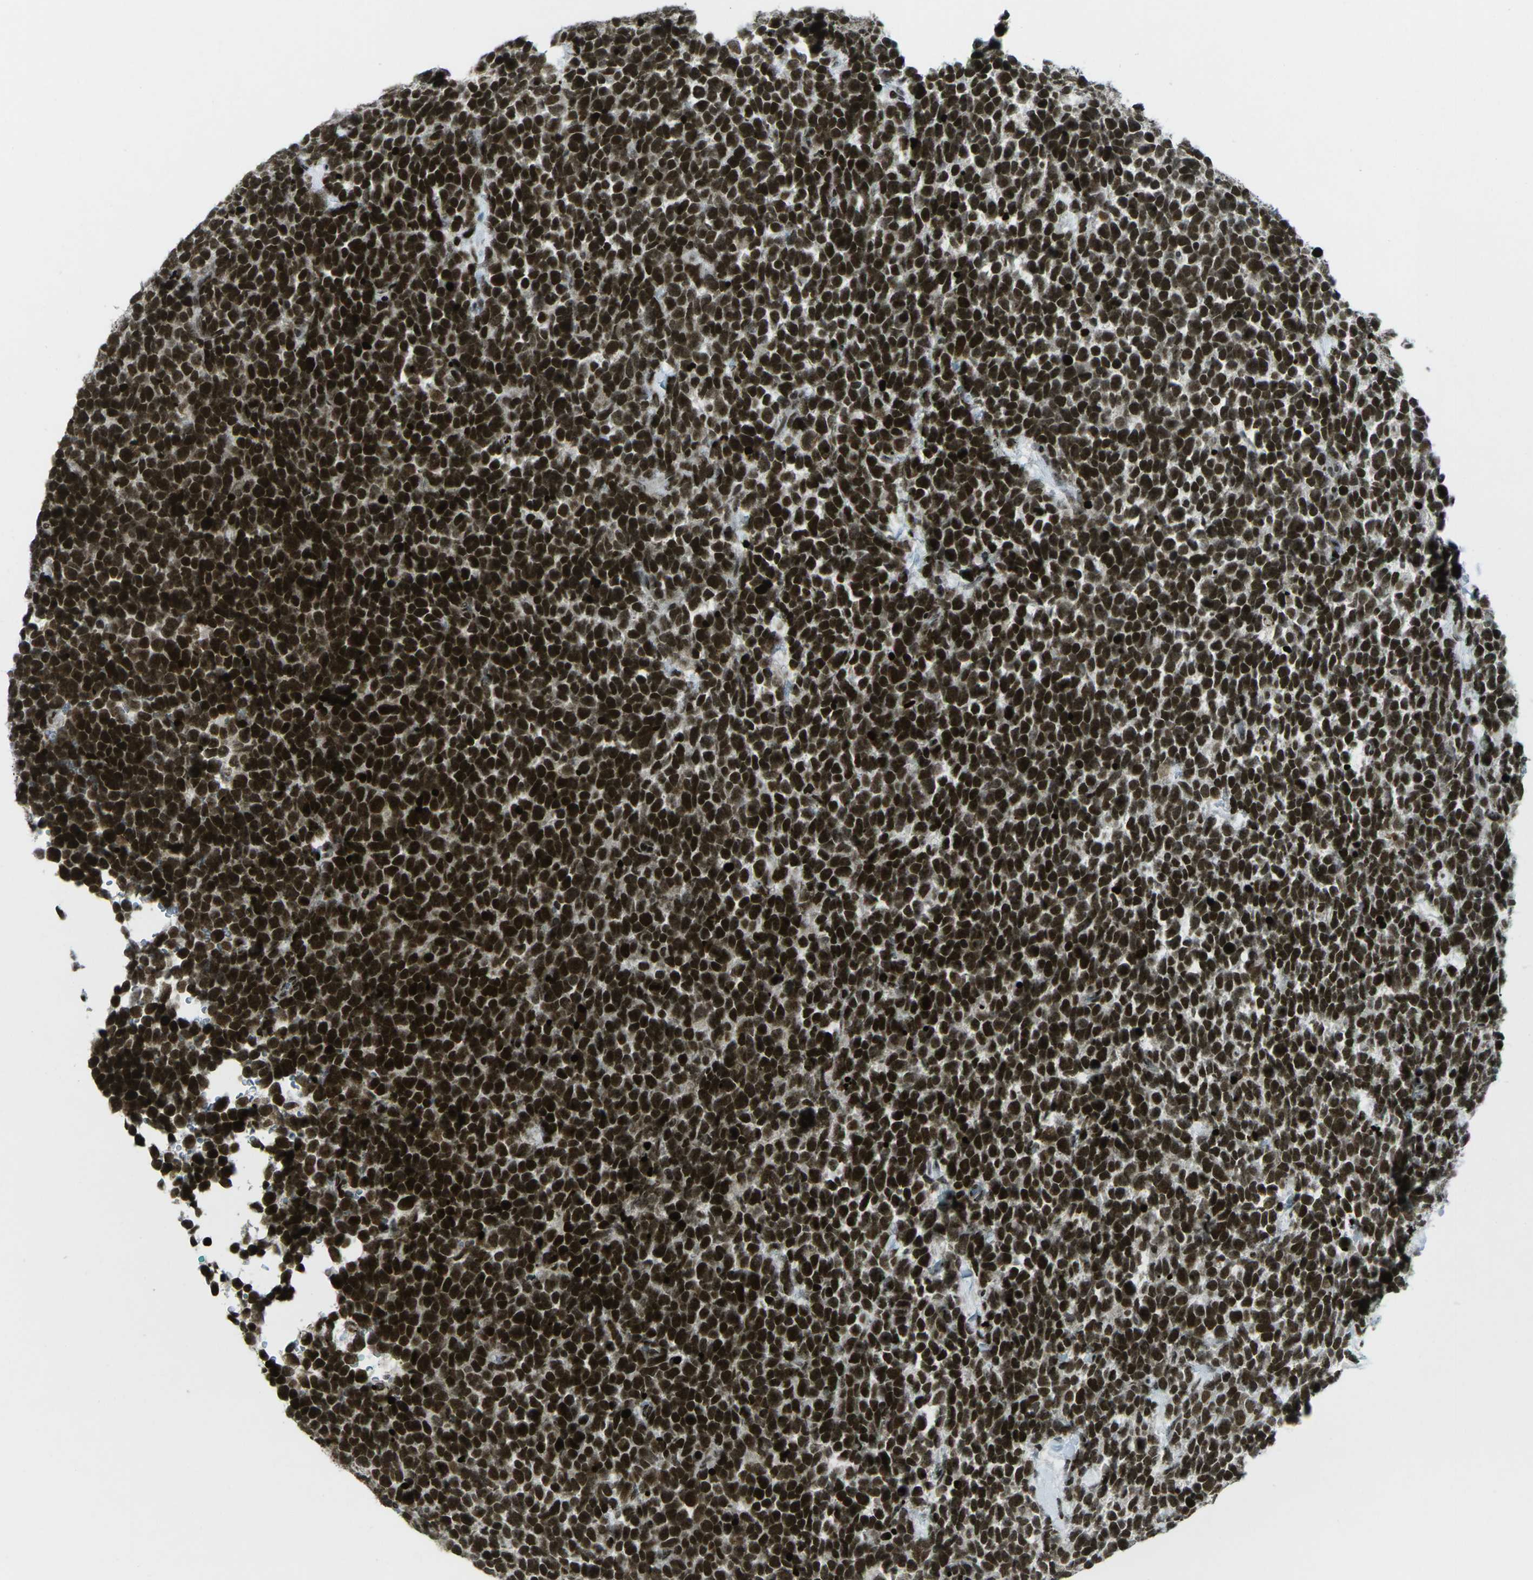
{"staining": {"intensity": "strong", "quantity": ">75%", "location": "nuclear"}, "tissue": "urothelial cancer", "cell_type": "Tumor cells", "image_type": "cancer", "snomed": [{"axis": "morphology", "description": "Urothelial carcinoma, High grade"}, {"axis": "topography", "description": "Urinary bladder"}], "caption": "A high-resolution micrograph shows IHC staining of high-grade urothelial carcinoma, which exhibits strong nuclear positivity in about >75% of tumor cells.", "gene": "EME1", "patient": {"sex": "female", "age": 82}}